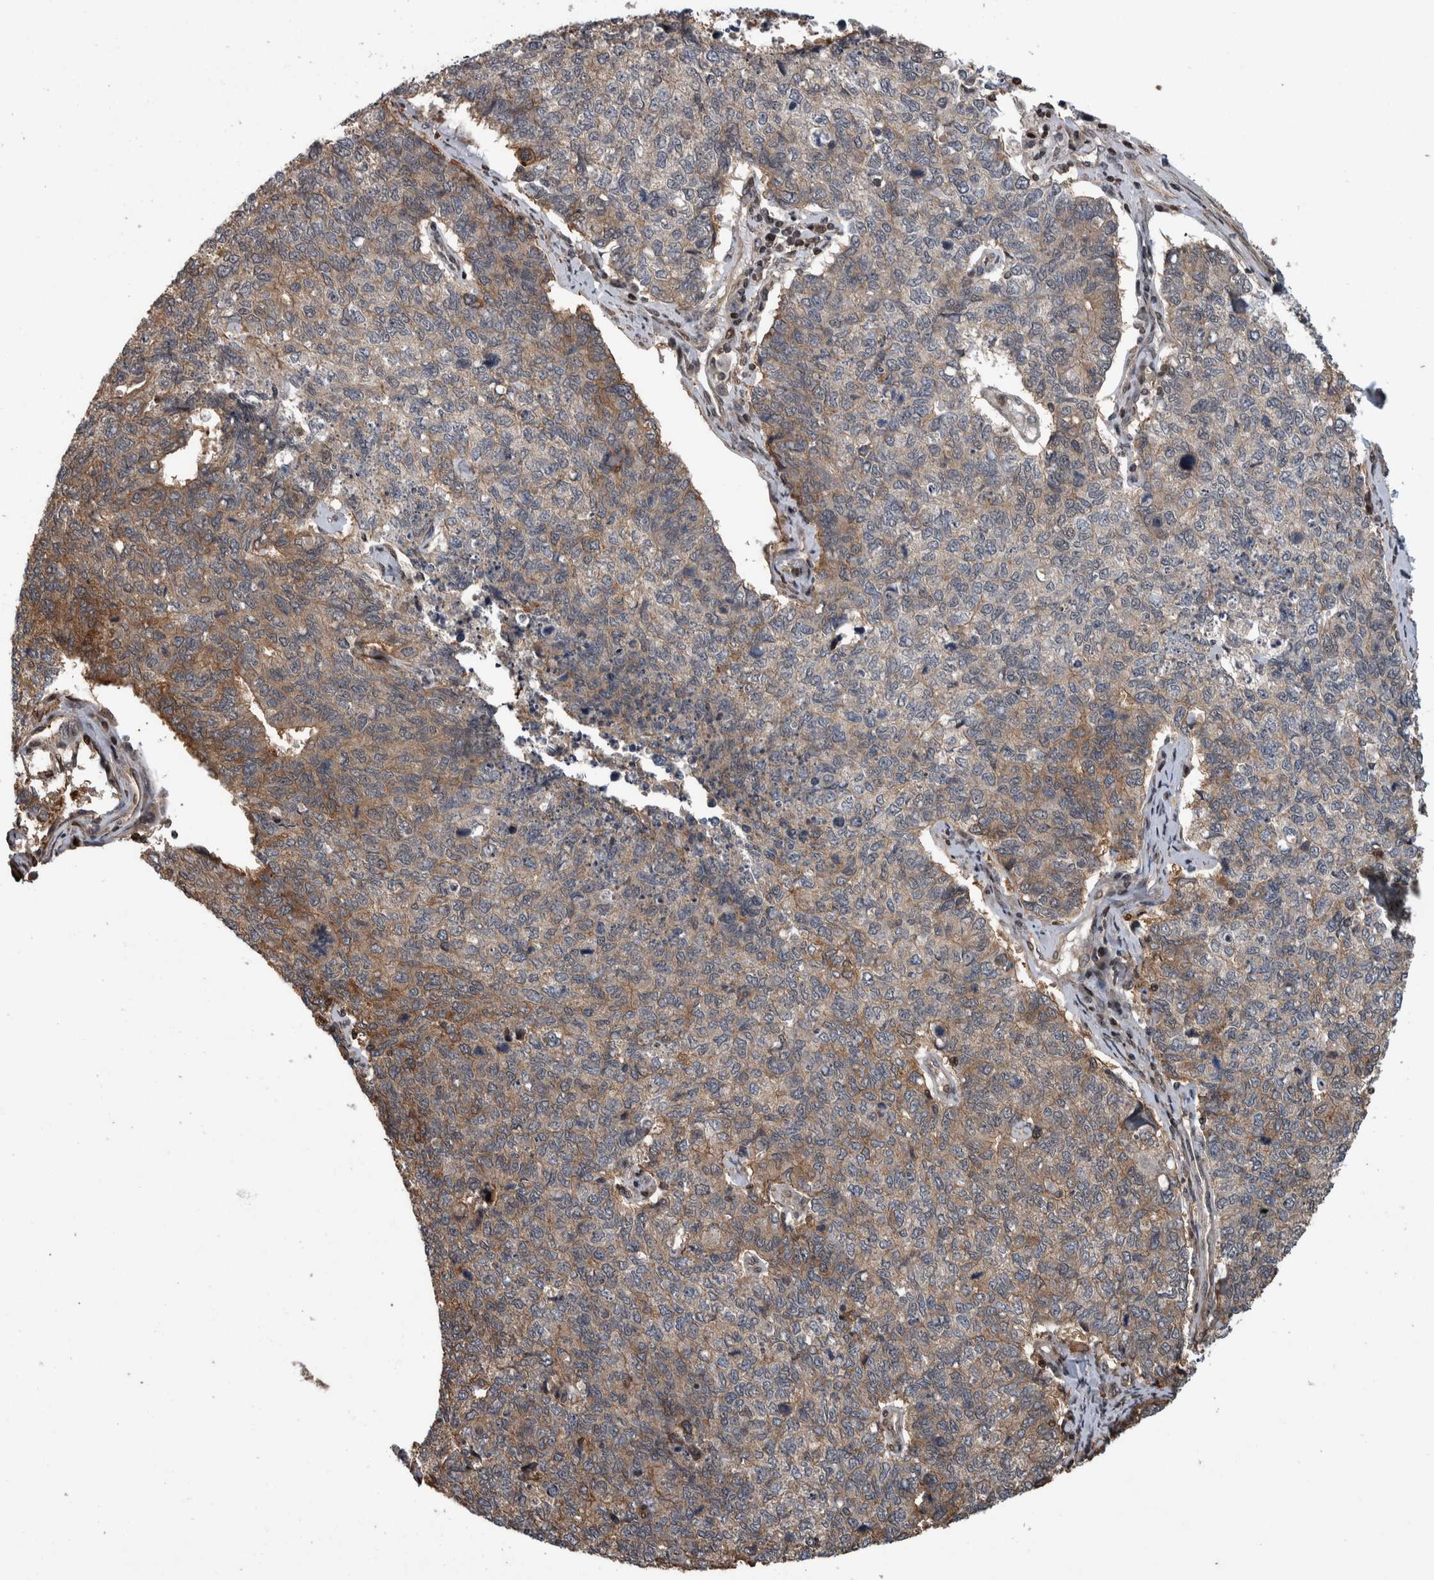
{"staining": {"intensity": "weak", "quantity": "25%-75%", "location": "cytoplasmic/membranous"}, "tissue": "cervical cancer", "cell_type": "Tumor cells", "image_type": "cancer", "snomed": [{"axis": "morphology", "description": "Squamous cell carcinoma, NOS"}, {"axis": "topography", "description": "Cervix"}], "caption": "DAB immunohistochemical staining of human cervical cancer demonstrates weak cytoplasmic/membranous protein positivity in about 25%-75% of tumor cells.", "gene": "ARFGEF1", "patient": {"sex": "female", "age": 63}}